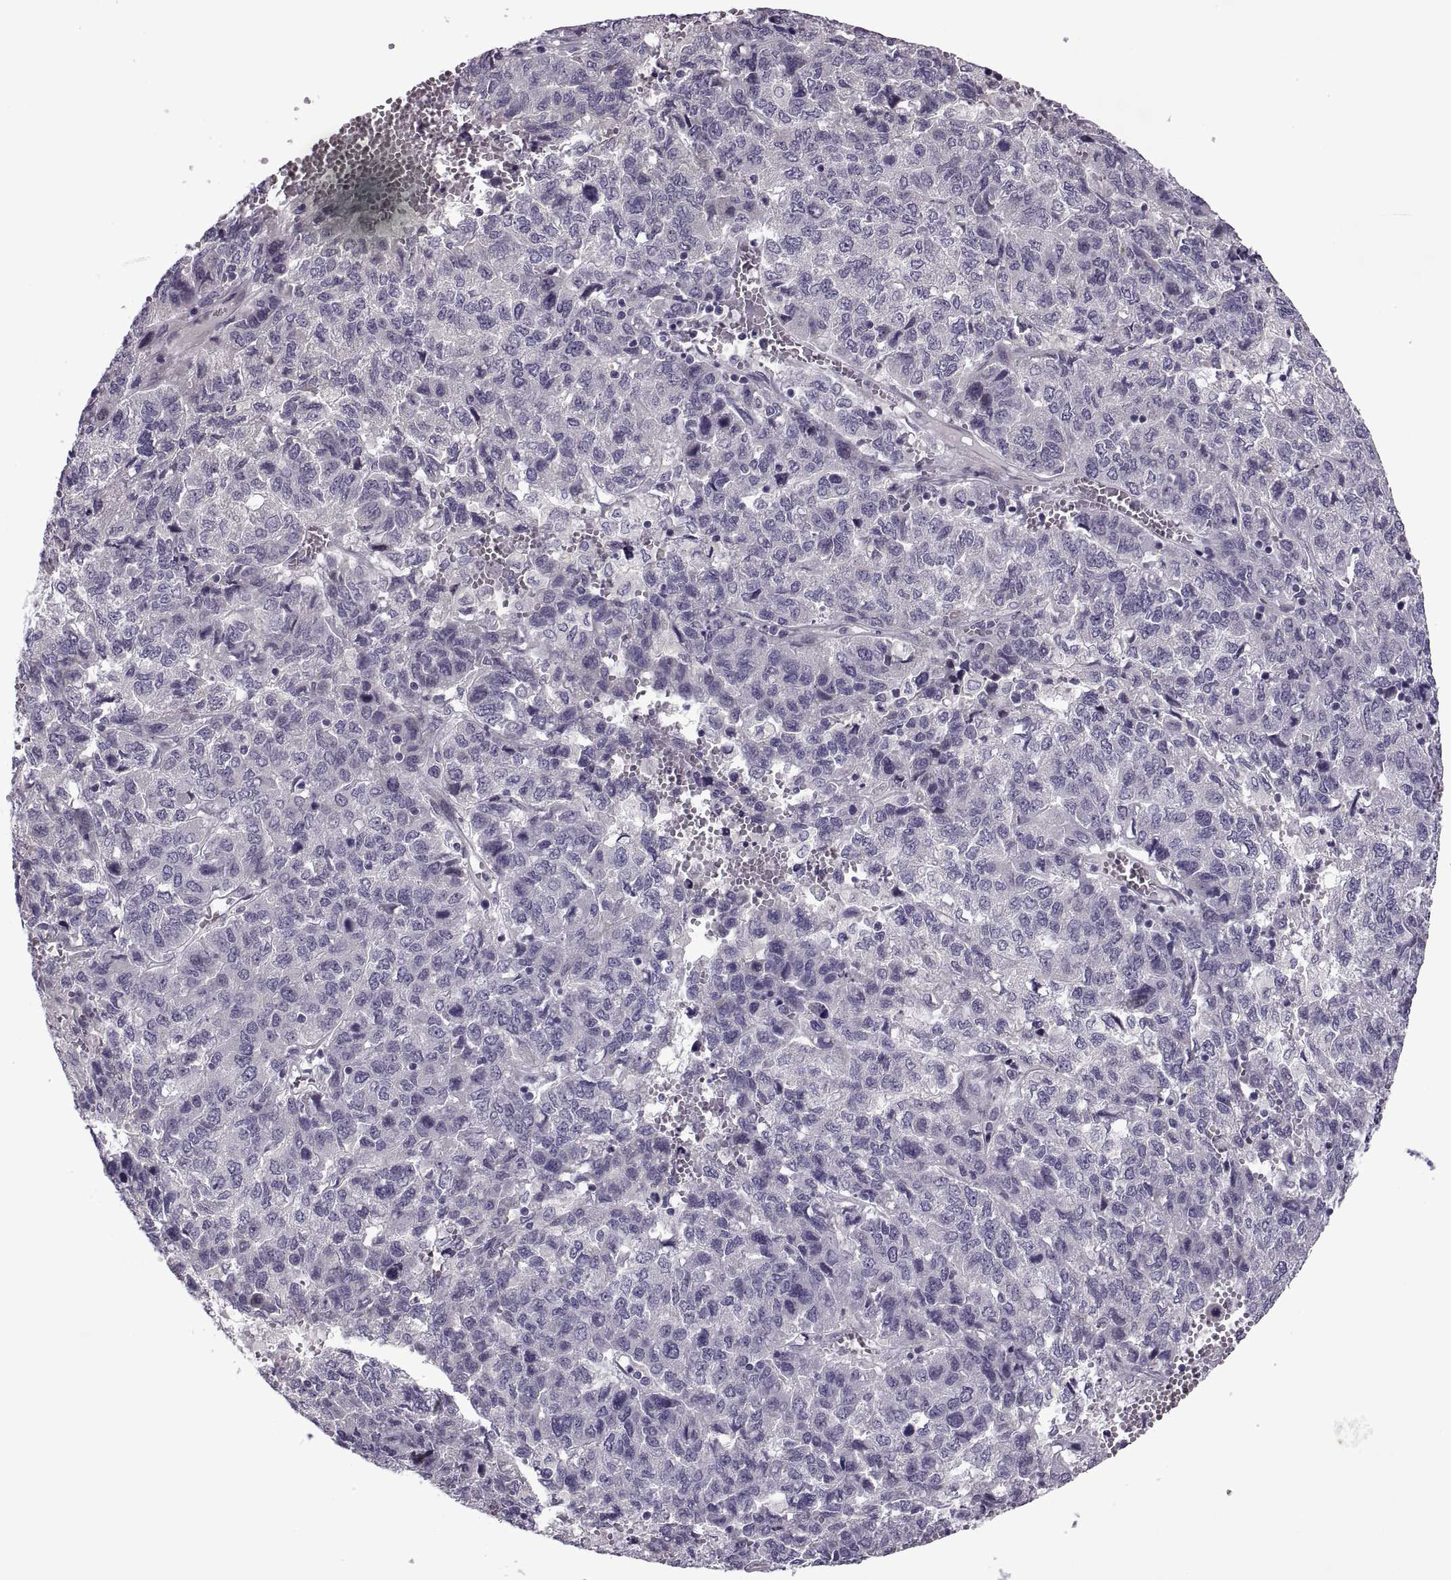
{"staining": {"intensity": "negative", "quantity": "none", "location": "none"}, "tissue": "liver cancer", "cell_type": "Tumor cells", "image_type": "cancer", "snomed": [{"axis": "morphology", "description": "Carcinoma, Hepatocellular, NOS"}, {"axis": "topography", "description": "Liver"}], "caption": "Immunohistochemistry image of liver cancer (hepatocellular carcinoma) stained for a protein (brown), which demonstrates no positivity in tumor cells.", "gene": "RIPK4", "patient": {"sex": "male", "age": 69}}